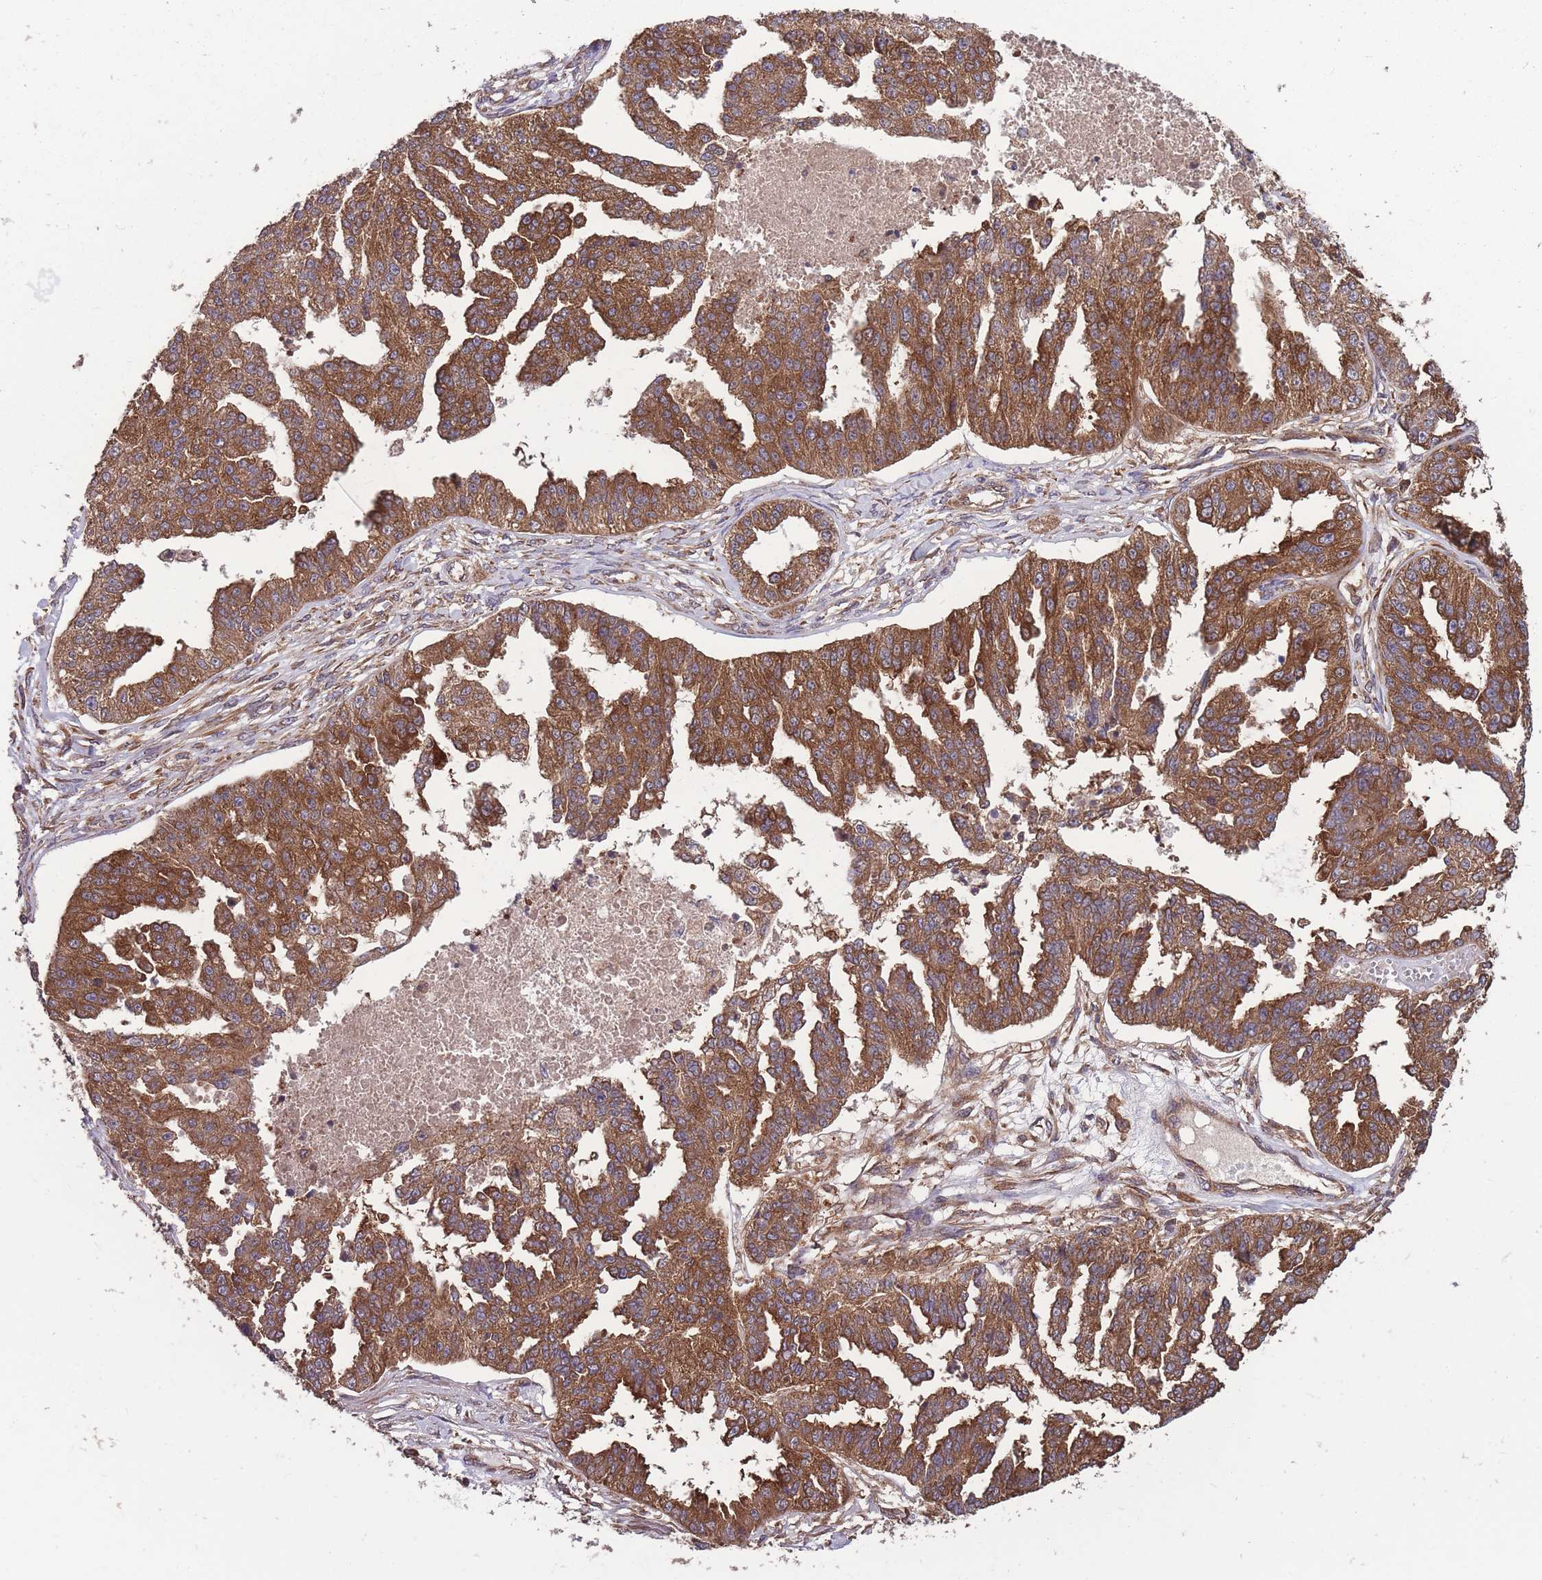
{"staining": {"intensity": "strong", "quantity": ">75%", "location": "cytoplasmic/membranous"}, "tissue": "ovarian cancer", "cell_type": "Tumor cells", "image_type": "cancer", "snomed": [{"axis": "morphology", "description": "Cystadenocarcinoma, serous, NOS"}, {"axis": "topography", "description": "Ovary"}], "caption": "Serous cystadenocarcinoma (ovarian) stained for a protein exhibits strong cytoplasmic/membranous positivity in tumor cells.", "gene": "ZPR1", "patient": {"sex": "female", "age": 58}}